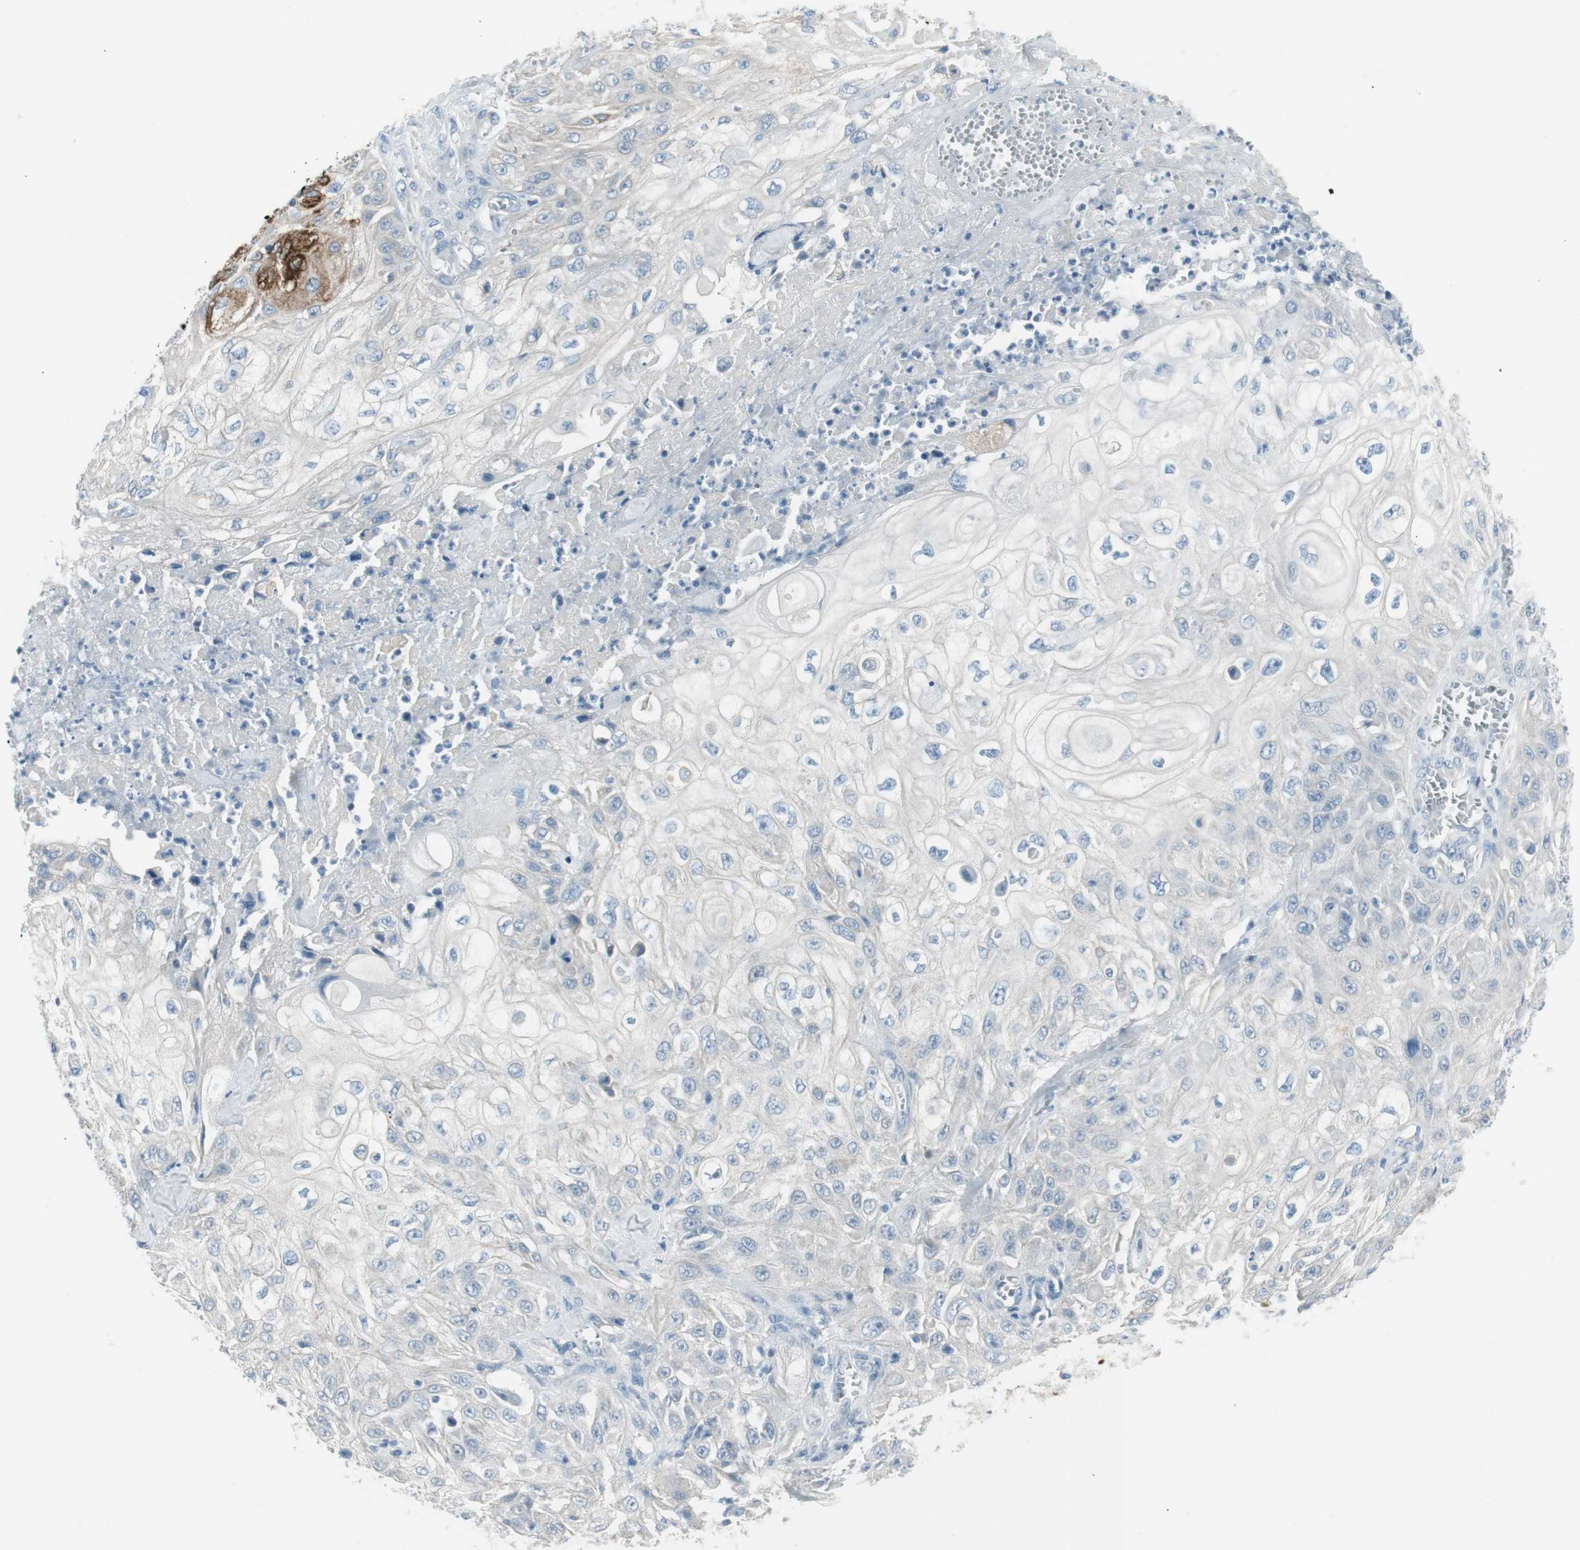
{"staining": {"intensity": "negative", "quantity": "none", "location": "none"}, "tissue": "skin cancer", "cell_type": "Tumor cells", "image_type": "cancer", "snomed": [{"axis": "morphology", "description": "Squamous cell carcinoma, NOS"}, {"axis": "morphology", "description": "Squamous cell carcinoma, metastatic, NOS"}, {"axis": "topography", "description": "Skin"}, {"axis": "topography", "description": "Lymph node"}], "caption": "Photomicrograph shows no protein staining in tumor cells of skin cancer (metastatic squamous cell carcinoma) tissue. (Stains: DAB (3,3'-diaminobenzidine) IHC with hematoxylin counter stain, Microscopy: brightfield microscopy at high magnification).", "gene": "AGR2", "patient": {"sex": "male", "age": 75}}